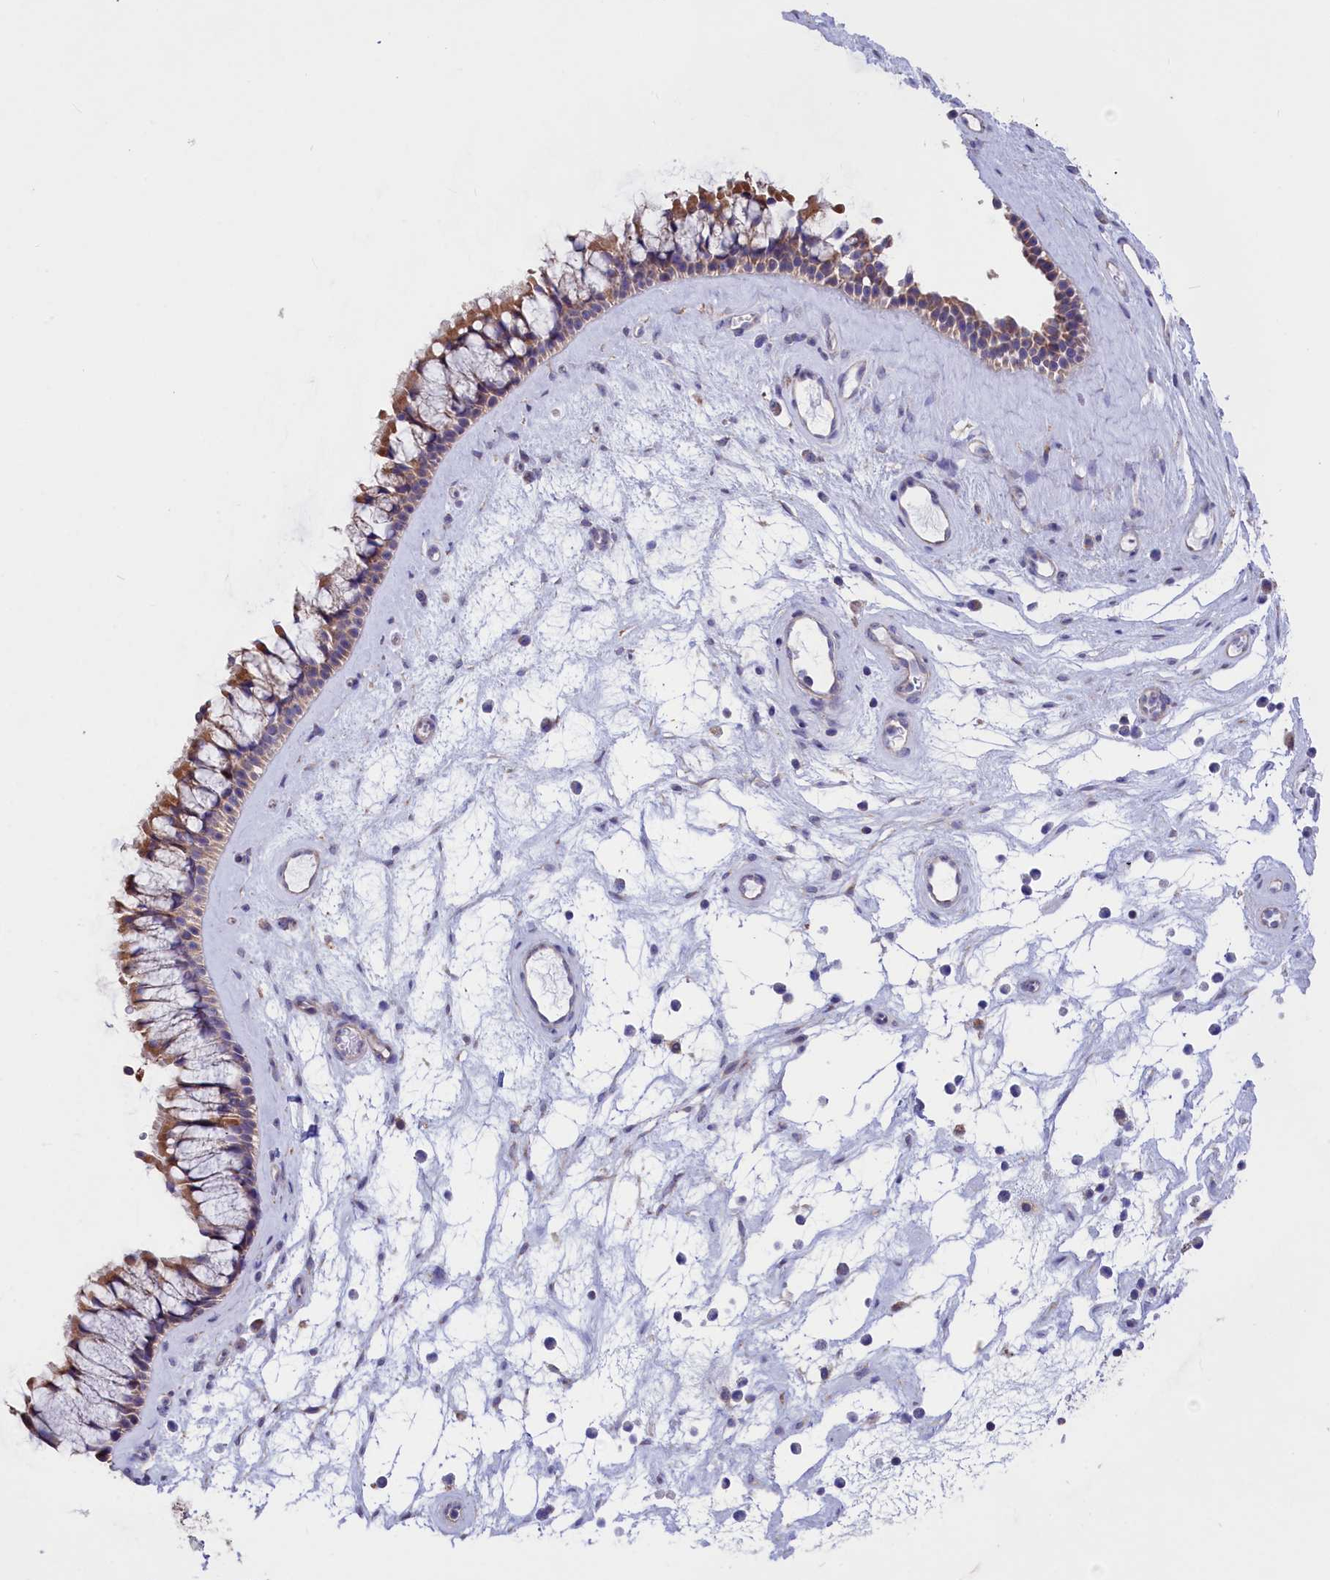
{"staining": {"intensity": "moderate", "quantity": "25%-75%", "location": "cytoplasmic/membranous"}, "tissue": "nasopharynx", "cell_type": "Respiratory epithelial cells", "image_type": "normal", "snomed": [{"axis": "morphology", "description": "Normal tissue, NOS"}, {"axis": "topography", "description": "Nasopharynx"}], "caption": "Immunohistochemistry histopathology image of unremarkable nasopharynx: human nasopharynx stained using IHC demonstrates medium levels of moderate protein expression localized specifically in the cytoplasmic/membranous of respiratory epithelial cells, appearing as a cytoplasmic/membranous brown color.", "gene": "CYP2U1", "patient": {"sex": "male", "age": 64}}